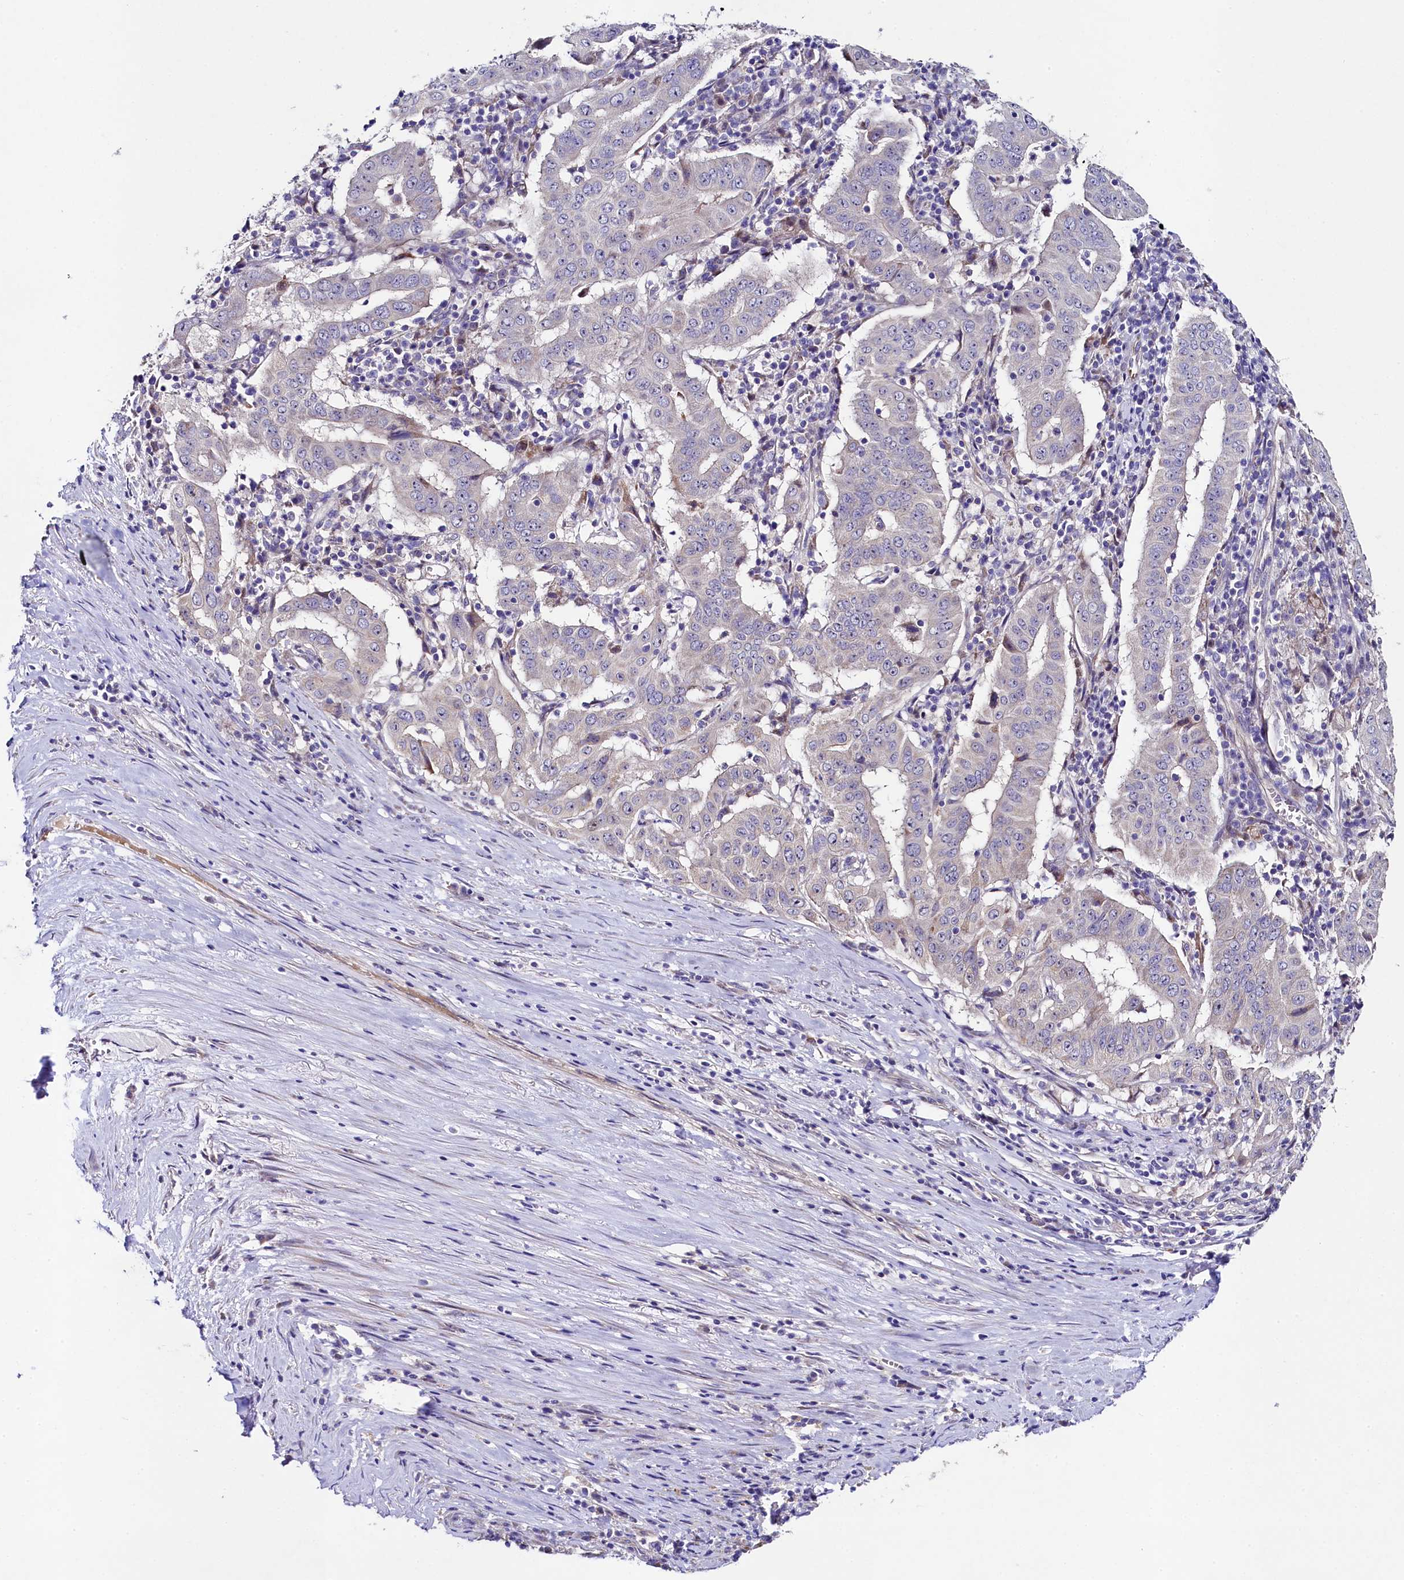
{"staining": {"intensity": "negative", "quantity": "none", "location": "none"}, "tissue": "pancreatic cancer", "cell_type": "Tumor cells", "image_type": "cancer", "snomed": [{"axis": "morphology", "description": "Adenocarcinoma, NOS"}, {"axis": "topography", "description": "Pancreas"}], "caption": "Immunohistochemical staining of human adenocarcinoma (pancreatic) shows no significant expression in tumor cells.", "gene": "FXYD6", "patient": {"sex": "male", "age": 63}}